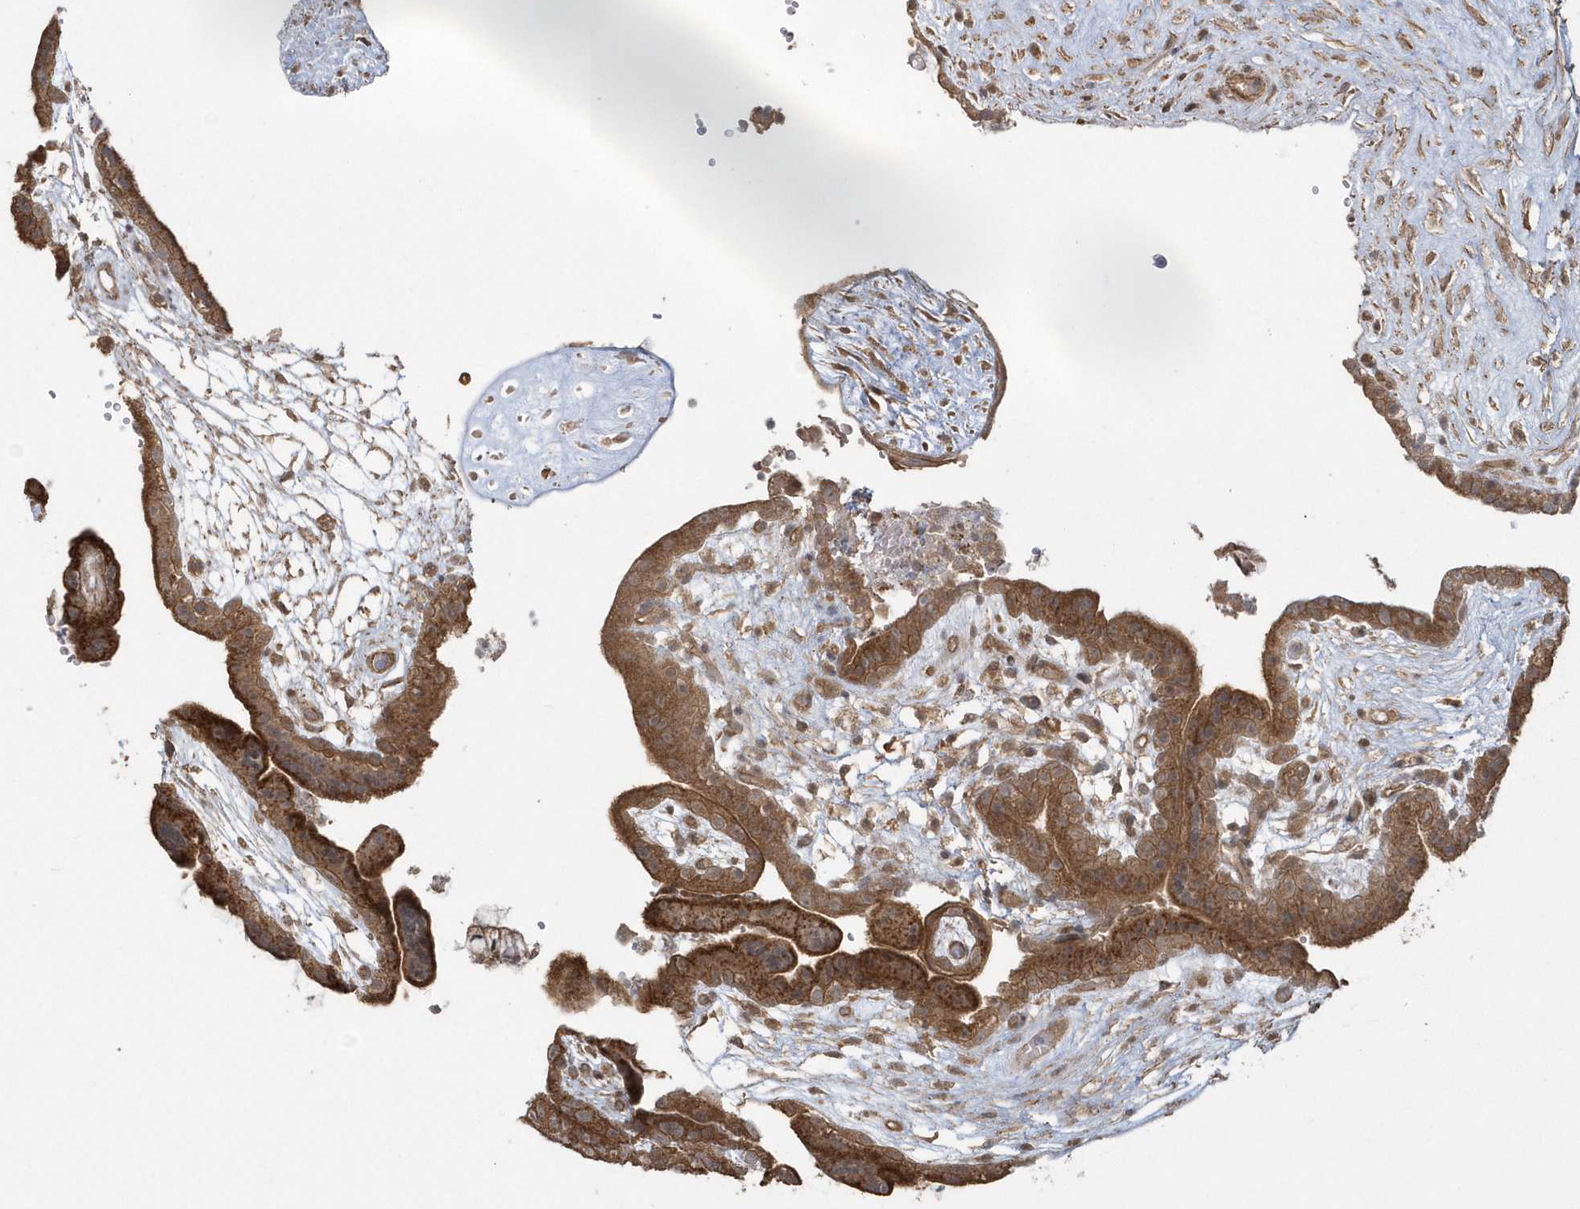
{"staining": {"intensity": "moderate", "quantity": ">75%", "location": "cytoplasmic/membranous"}, "tissue": "placenta", "cell_type": "Decidual cells", "image_type": "normal", "snomed": [{"axis": "morphology", "description": "Normal tissue, NOS"}, {"axis": "topography", "description": "Placenta"}], "caption": "This photomicrograph exhibits immunohistochemistry staining of normal placenta, with medium moderate cytoplasmic/membranous expression in about >75% of decidual cells.", "gene": "ARMC8", "patient": {"sex": "female", "age": 18}}